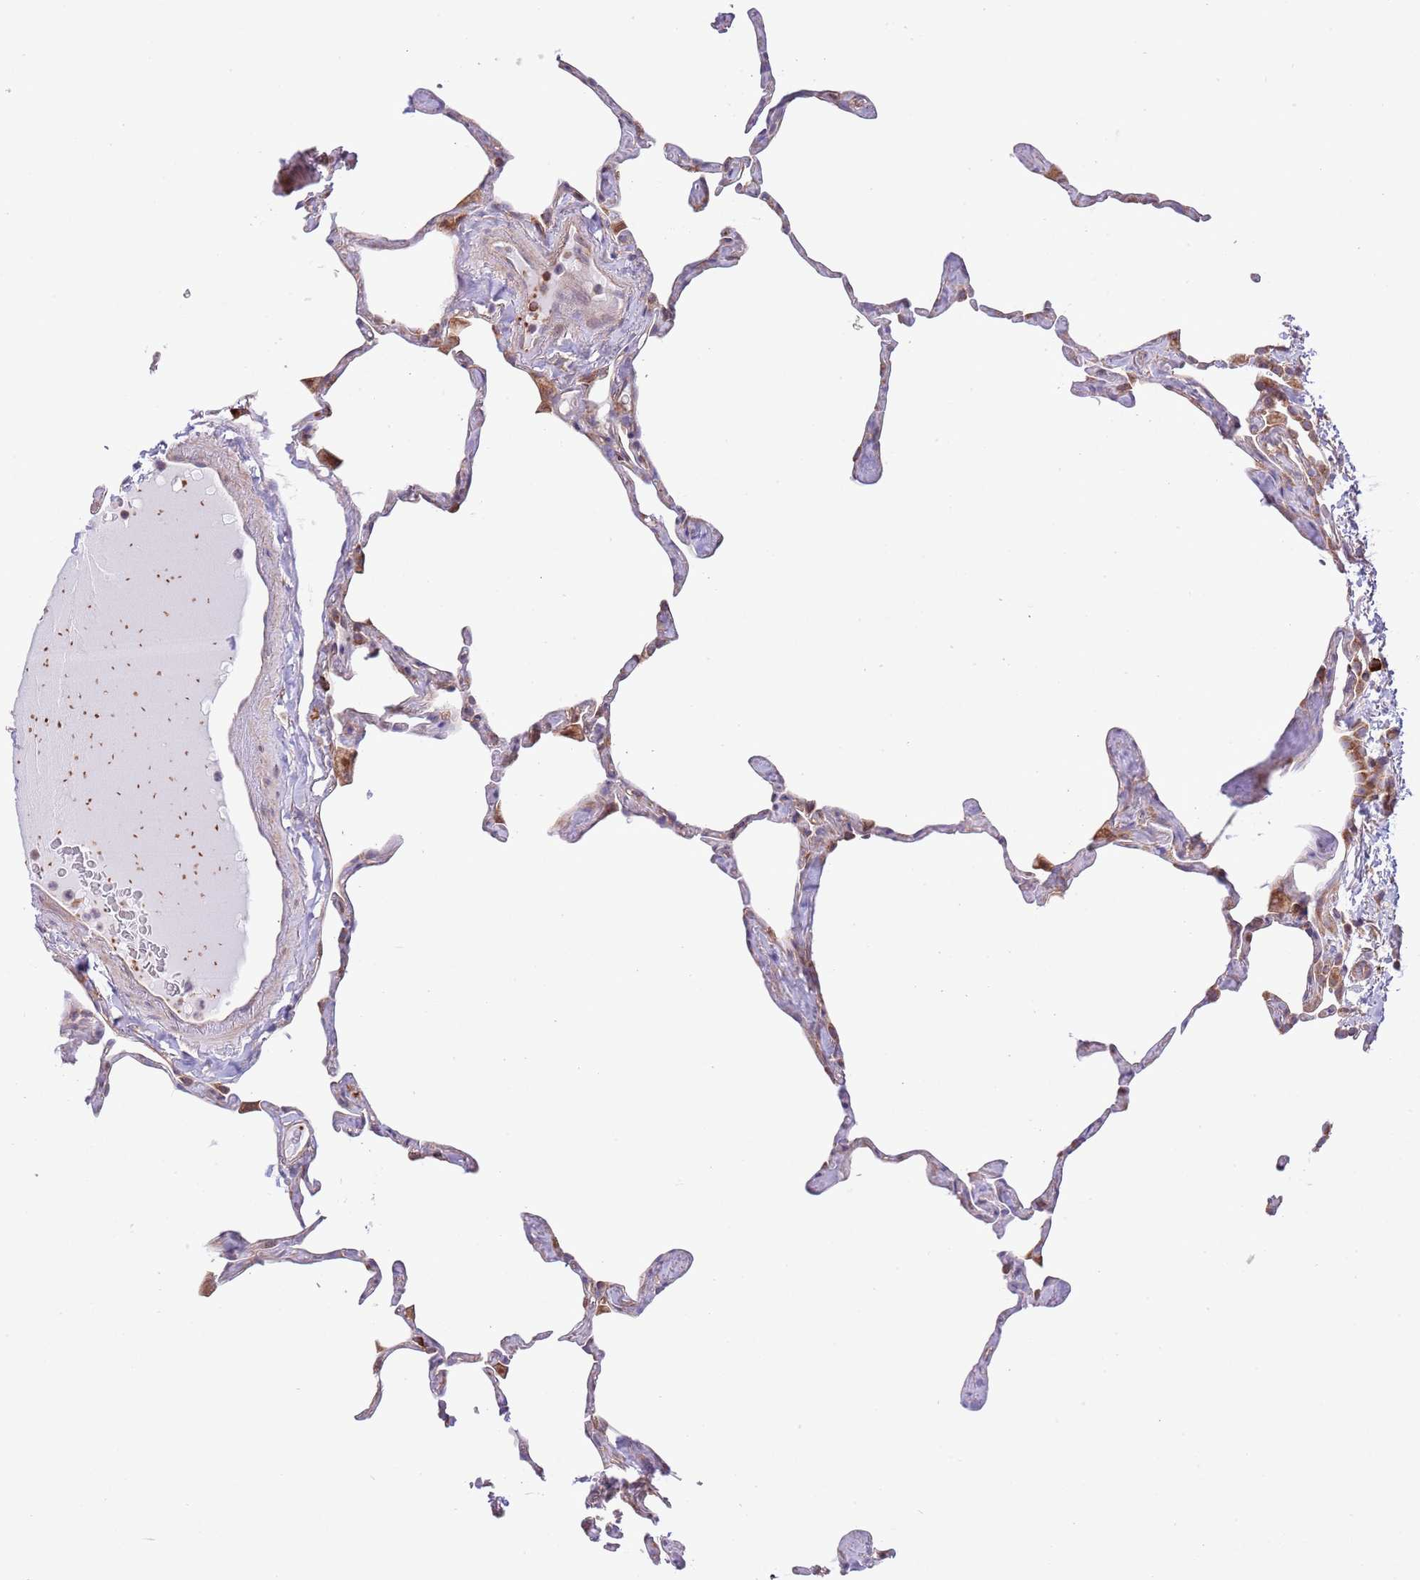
{"staining": {"intensity": "negative", "quantity": "none", "location": "none"}, "tissue": "lung", "cell_type": "Alveolar cells", "image_type": "normal", "snomed": [{"axis": "morphology", "description": "Normal tissue, NOS"}, {"axis": "topography", "description": "Lung"}], "caption": "The micrograph reveals no significant staining in alveolar cells of lung.", "gene": "DAND5", "patient": {"sex": "male", "age": 65}}